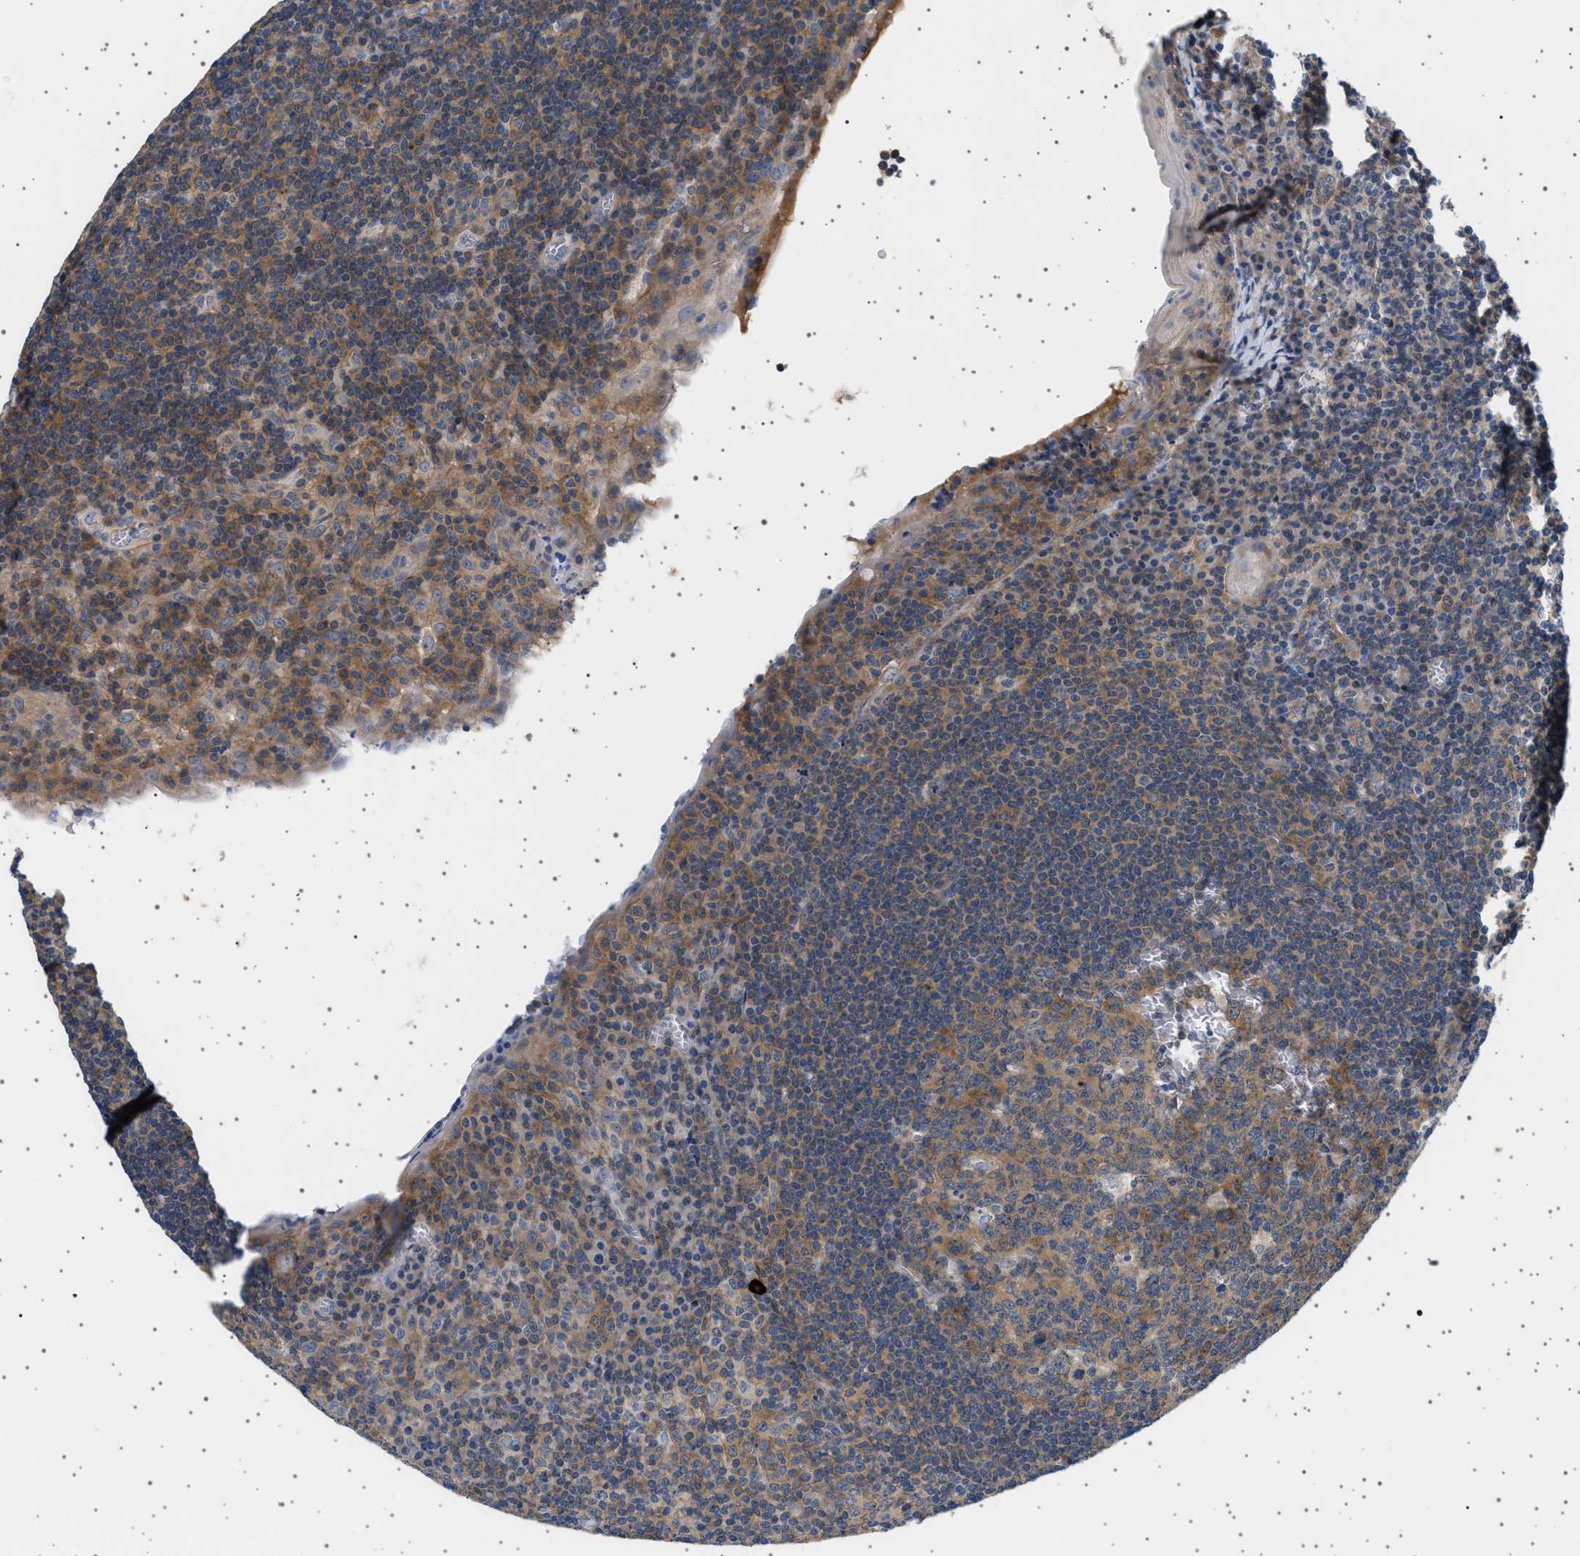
{"staining": {"intensity": "moderate", "quantity": ">75%", "location": "cytoplasmic/membranous"}, "tissue": "tonsil", "cell_type": "Germinal center cells", "image_type": "normal", "snomed": [{"axis": "morphology", "description": "Normal tissue, NOS"}, {"axis": "topography", "description": "Tonsil"}], "caption": "Protein analysis of normal tonsil reveals moderate cytoplasmic/membranous staining in approximately >75% of germinal center cells.", "gene": "PLPP6", "patient": {"sex": "male", "age": 37}}